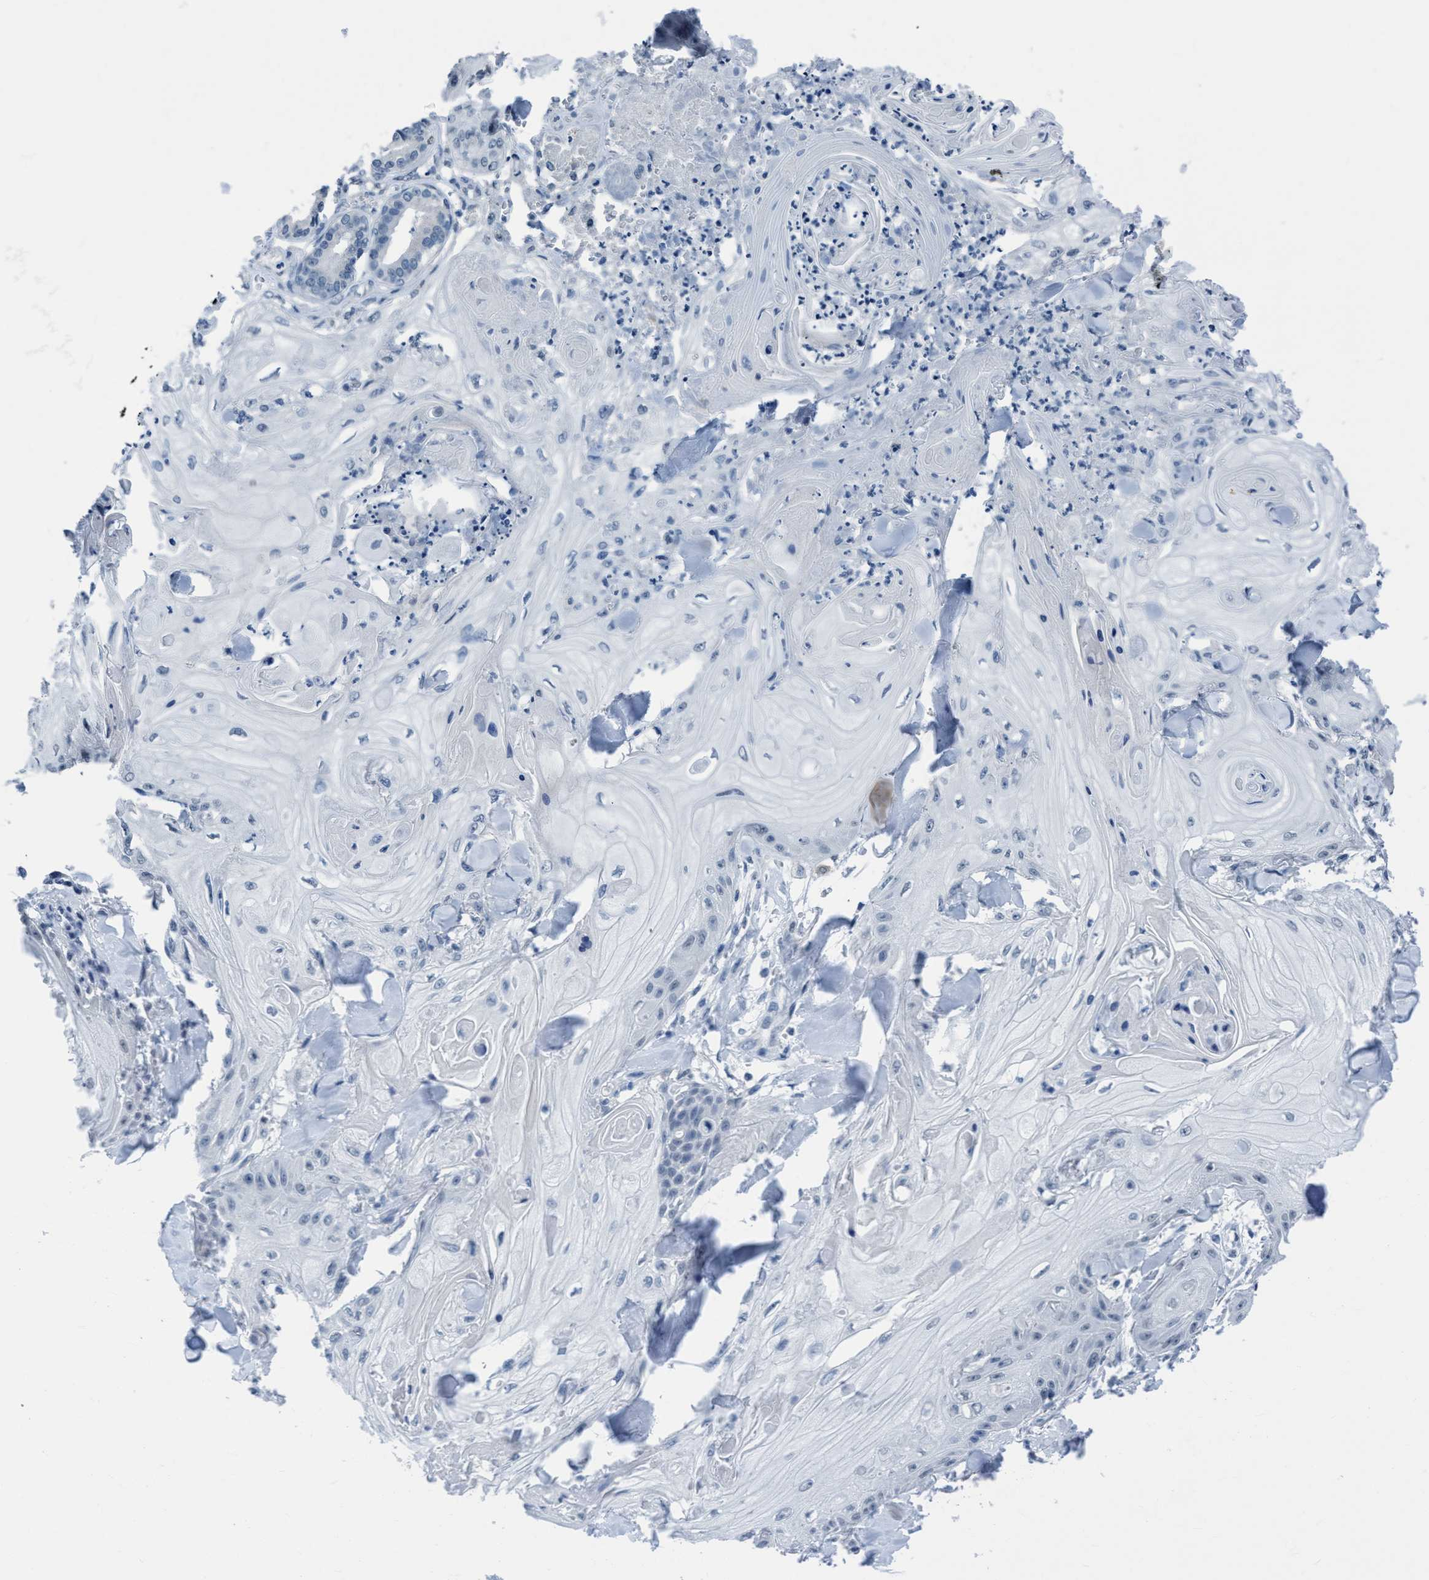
{"staining": {"intensity": "negative", "quantity": "none", "location": "none"}, "tissue": "skin cancer", "cell_type": "Tumor cells", "image_type": "cancer", "snomed": [{"axis": "morphology", "description": "Squamous cell carcinoma, NOS"}, {"axis": "topography", "description": "Skin"}], "caption": "Tumor cells show no significant protein expression in skin cancer (squamous cell carcinoma).", "gene": "DNAI1", "patient": {"sex": "male", "age": 74}}